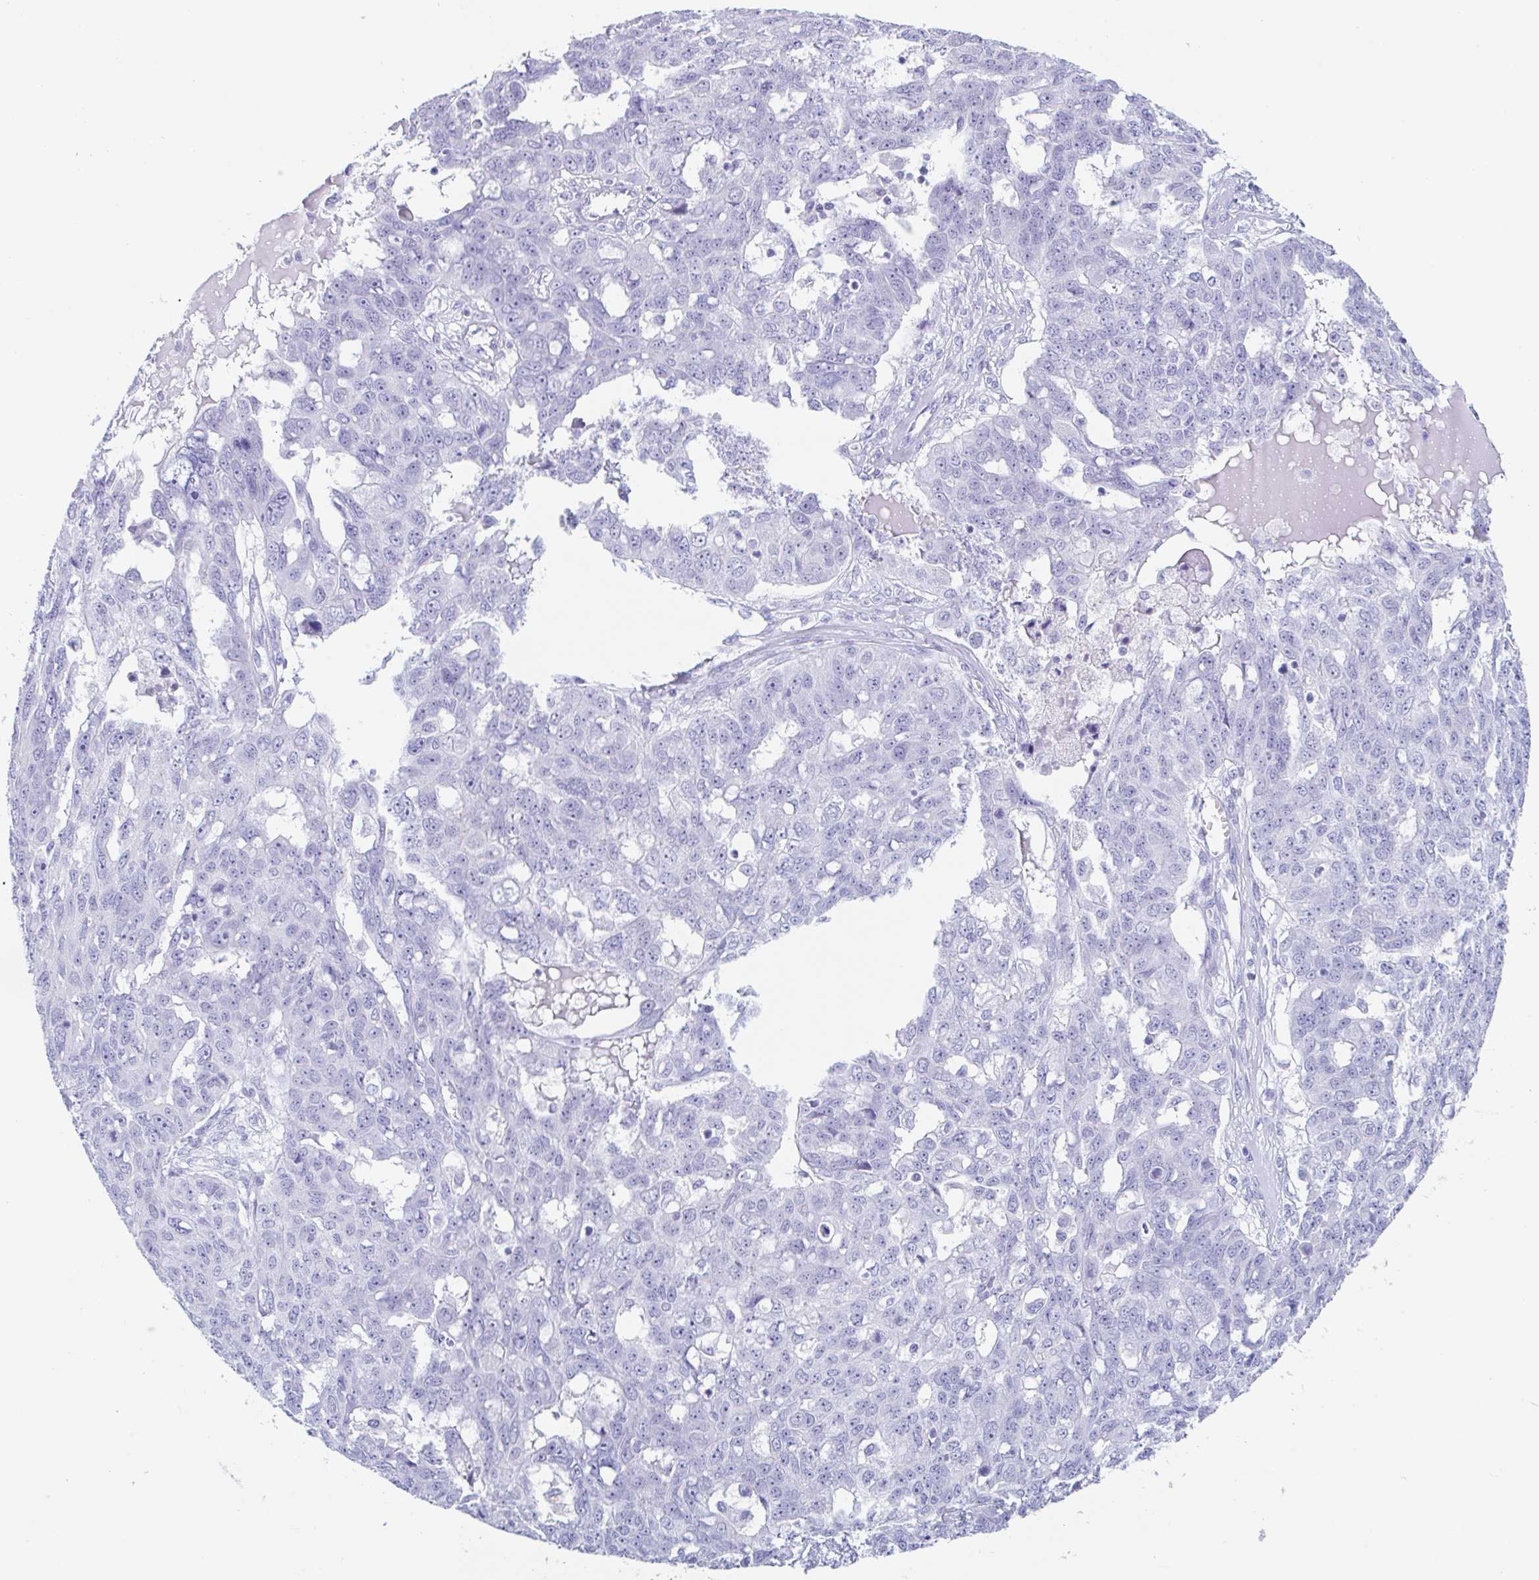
{"staining": {"intensity": "negative", "quantity": "none", "location": "none"}, "tissue": "ovarian cancer", "cell_type": "Tumor cells", "image_type": "cancer", "snomed": [{"axis": "morphology", "description": "Carcinoma, endometroid"}, {"axis": "topography", "description": "Ovary"}], "caption": "Ovarian endometroid carcinoma stained for a protein using IHC demonstrates no positivity tumor cells.", "gene": "TAS2R41", "patient": {"sex": "female", "age": 70}}